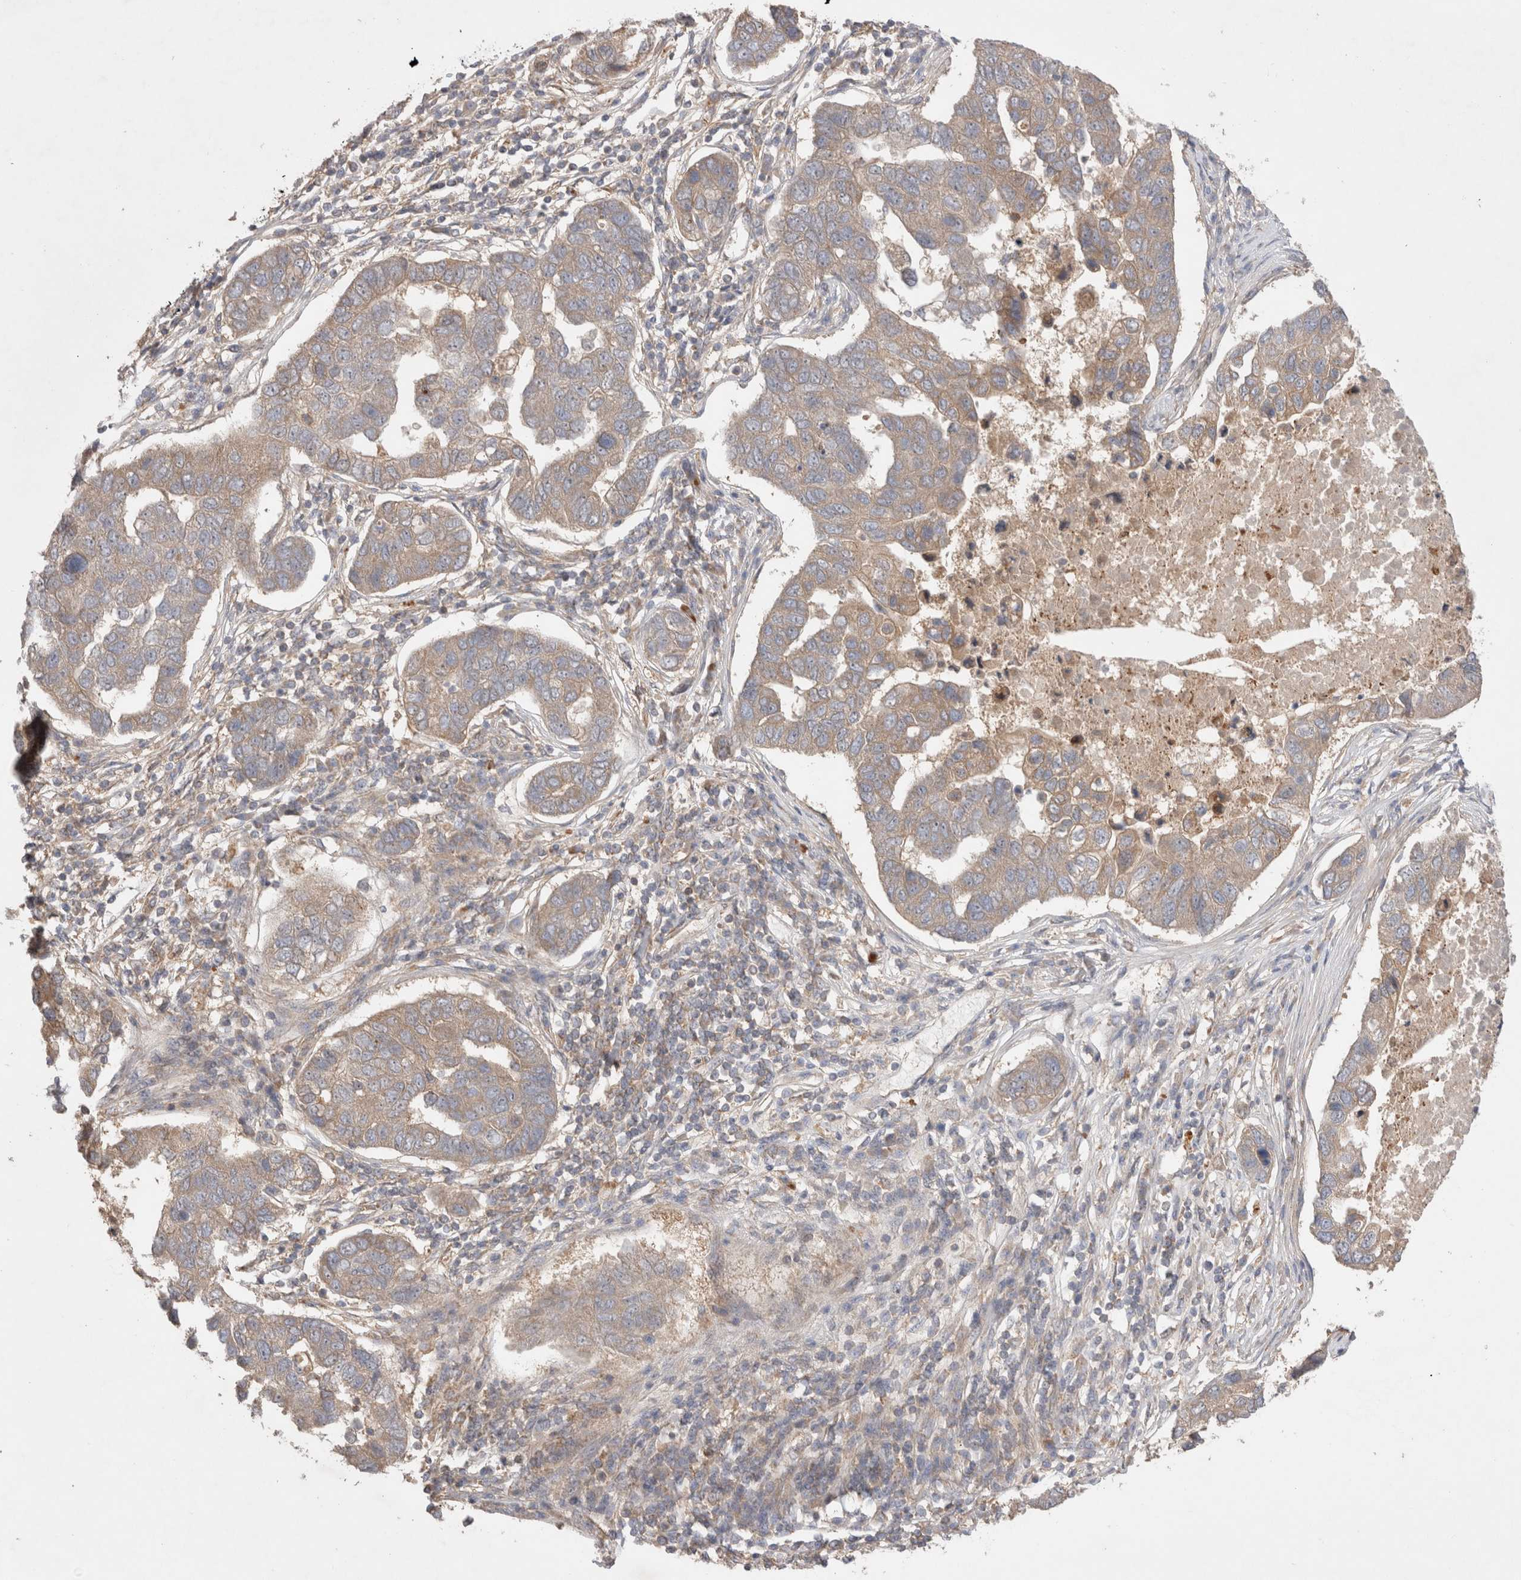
{"staining": {"intensity": "moderate", "quantity": ">75%", "location": "cytoplasmic/membranous"}, "tissue": "pancreatic cancer", "cell_type": "Tumor cells", "image_type": "cancer", "snomed": [{"axis": "morphology", "description": "Adenocarcinoma, NOS"}, {"axis": "topography", "description": "Pancreas"}], "caption": "Tumor cells display medium levels of moderate cytoplasmic/membranous positivity in approximately >75% of cells in human pancreatic cancer.", "gene": "SLC29A1", "patient": {"sex": "female", "age": 61}}